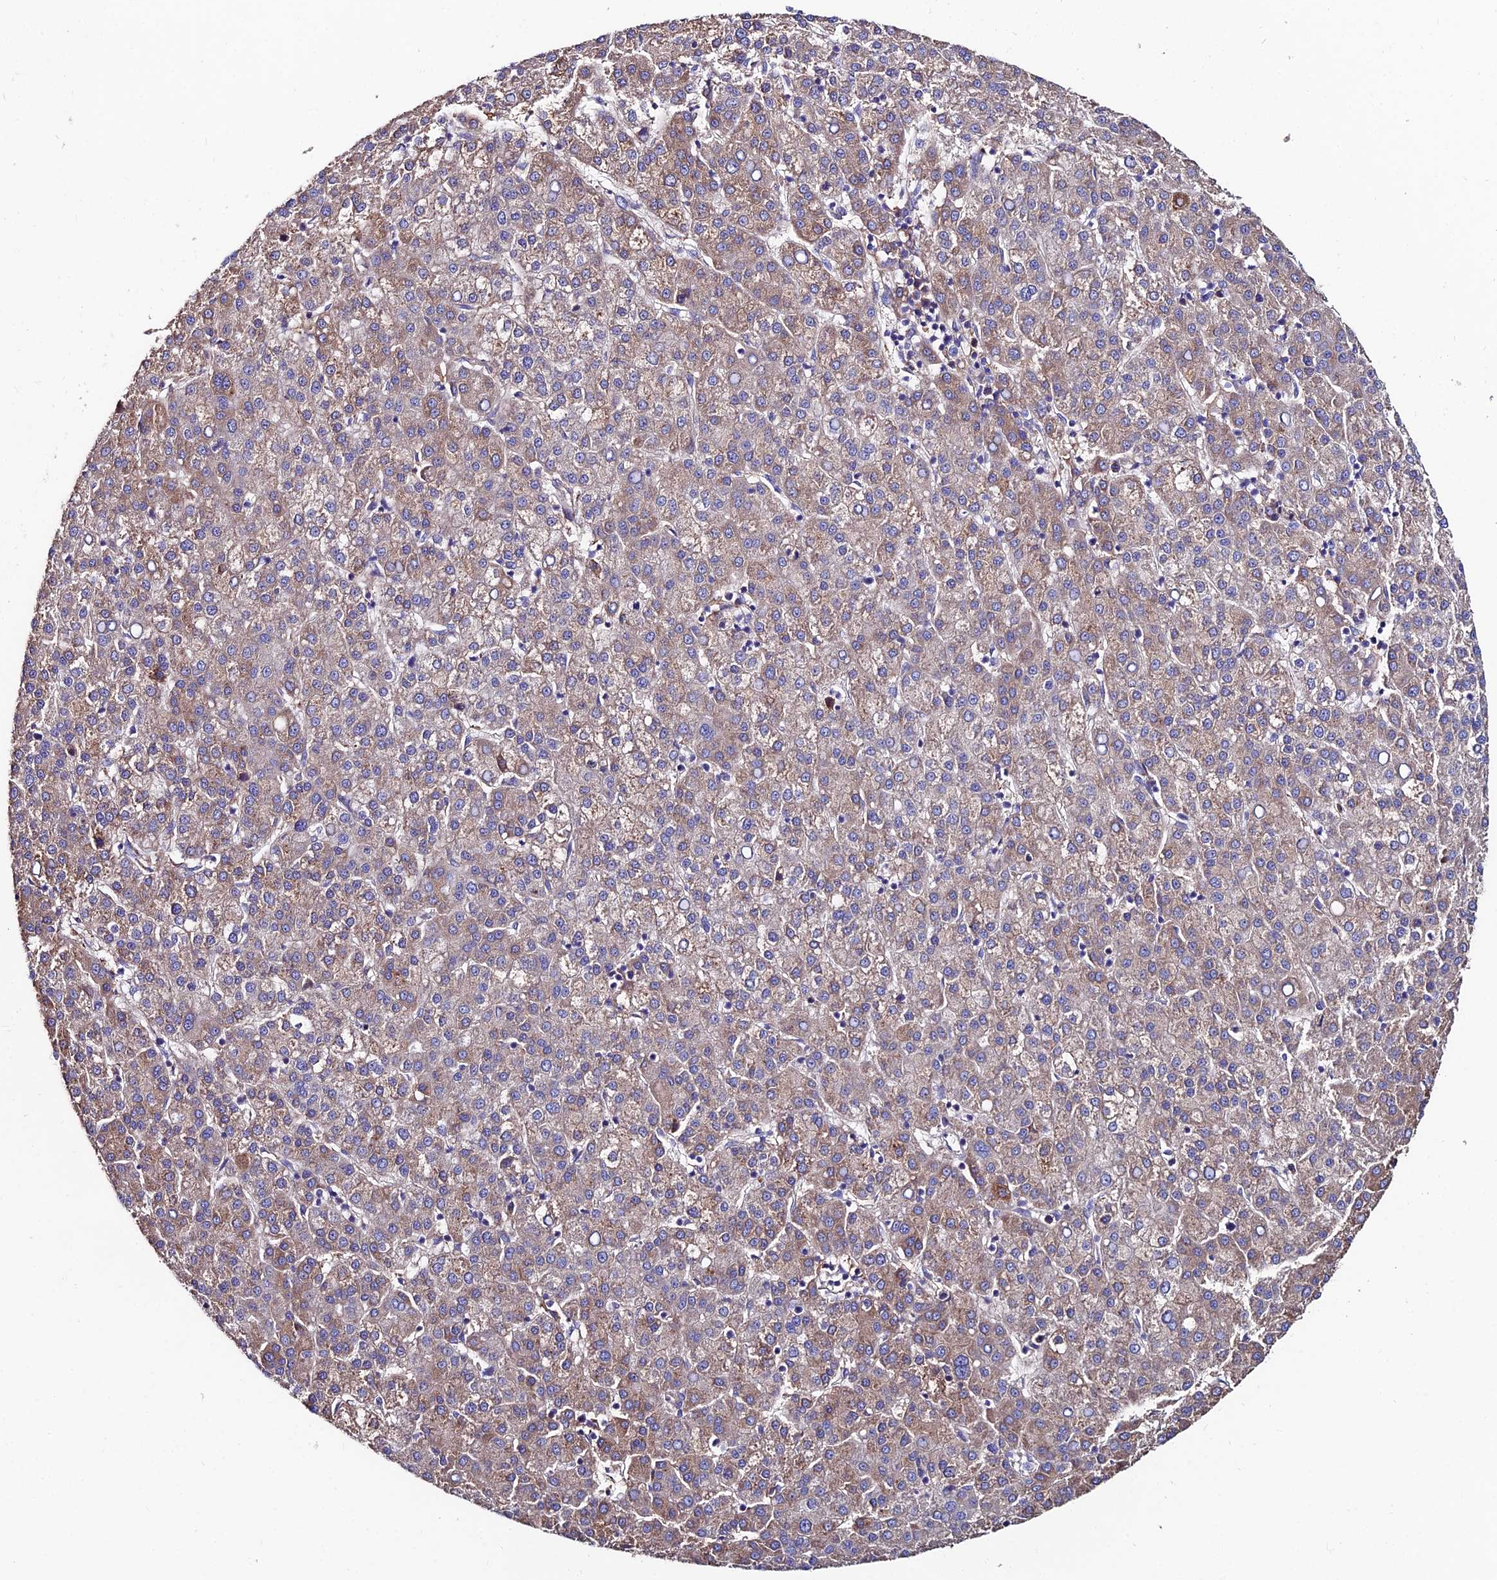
{"staining": {"intensity": "moderate", "quantity": "25%-75%", "location": "cytoplasmic/membranous"}, "tissue": "liver cancer", "cell_type": "Tumor cells", "image_type": "cancer", "snomed": [{"axis": "morphology", "description": "Carcinoma, Hepatocellular, NOS"}, {"axis": "topography", "description": "Liver"}], "caption": "Liver cancer stained for a protein displays moderate cytoplasmic/membranous positivity in tumor cells. Immunohistochemistry (ihc) stains the protein in brown and the nuclei are stained blue.", "gene": "SLC25A16", "patient": {"sex": "female", "age": 58}}